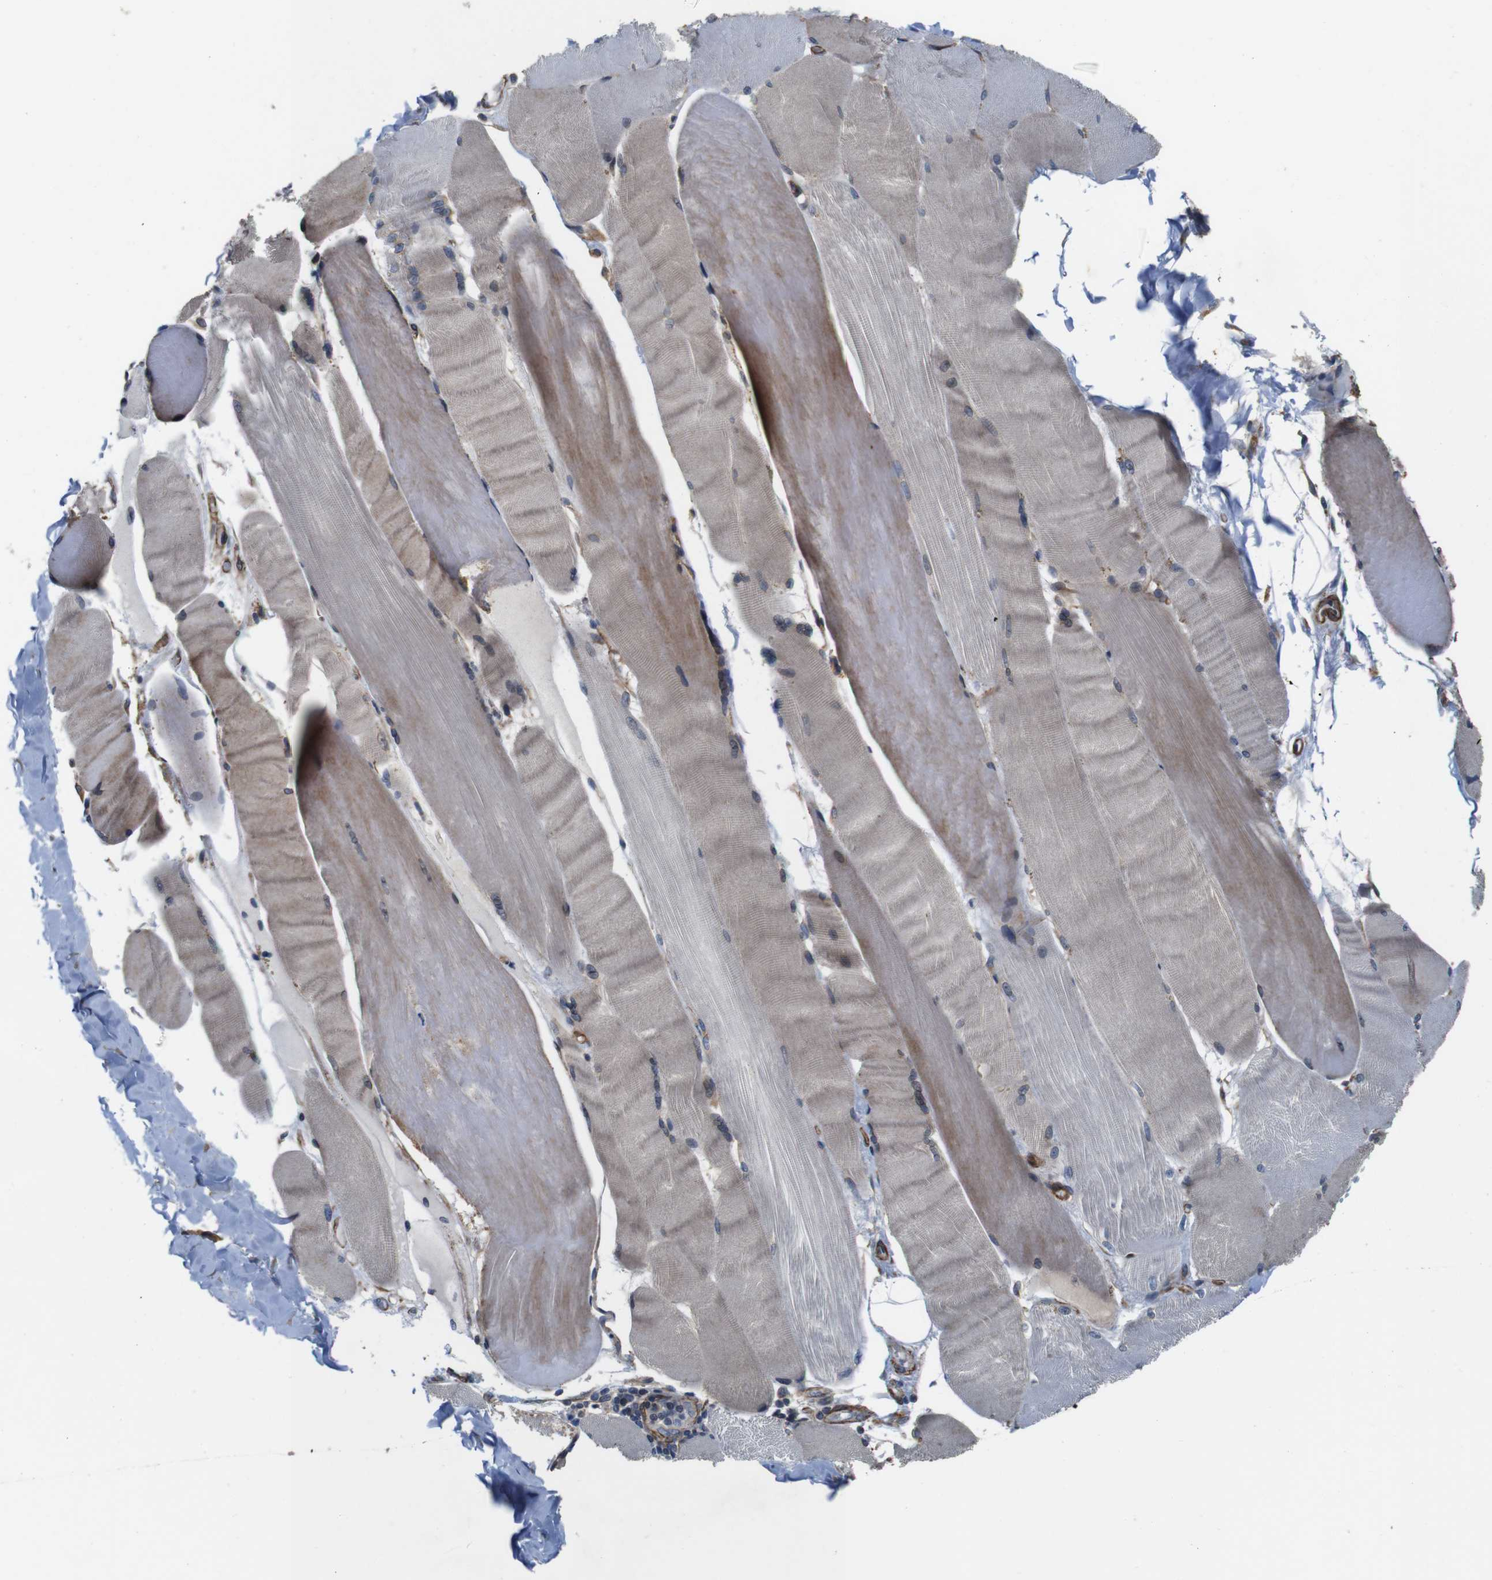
{"staining": {"intensity": "moderate", "quantity": "<25%", "location": "cytoplasmic/membranous"}, "tissue": "skeletal muscle", "cell_type": "Myocytes", "image_type": "normal", "snomed": [{"axis": "morphology", "description": "Normal tissue, NOS"}, {"axis": "topography", "description": "Skin"}, {"axis": "topography", "description": "Skeletal muscle"}], "caption": "Immunohistochemical staining of unremarkable human skeletal muscle exhibits <25% levels of moderate cytoplasmic/membranous protein positivity in approximately <25% of myocytes.", "gene": "GGT7", "patient": {"sex": "male", "age": 83}}